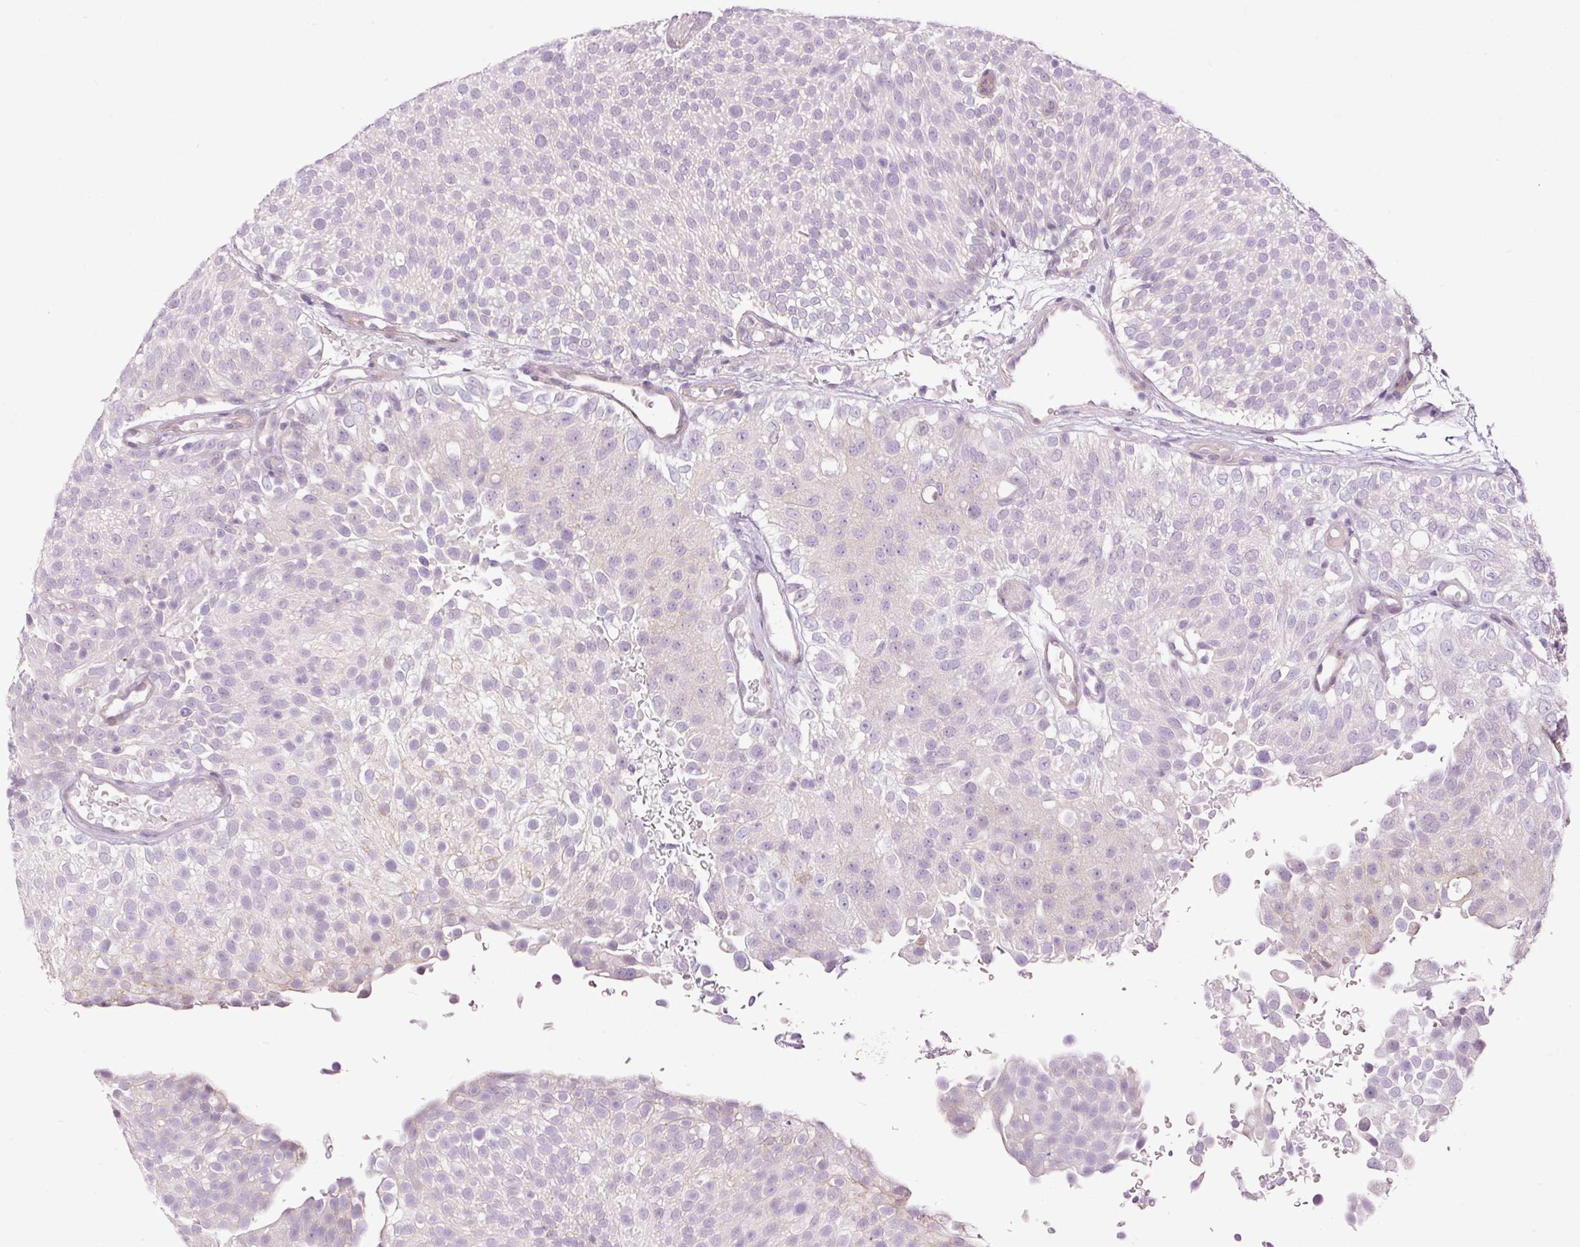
{"staining": {"intensity": "negative", "quantity": "none", "location": "none"}, "tissue": "urothelial cancer", "cell_type": "Tumor cells", "image_type": "cancer", "snomed": [{"axis": "morphology", "description": "Urothelial carcinoma, Low grade"}, {"axis": "topography", "description": "Urinary bladder"}], "caption": "This is a micrograph of immunohistochemistry (IHC) staining of urothelial cancer, which shows no positivity in tumor cells.", "gene": "FCRL4", "patient": {"sex": "male", "age": 78}}